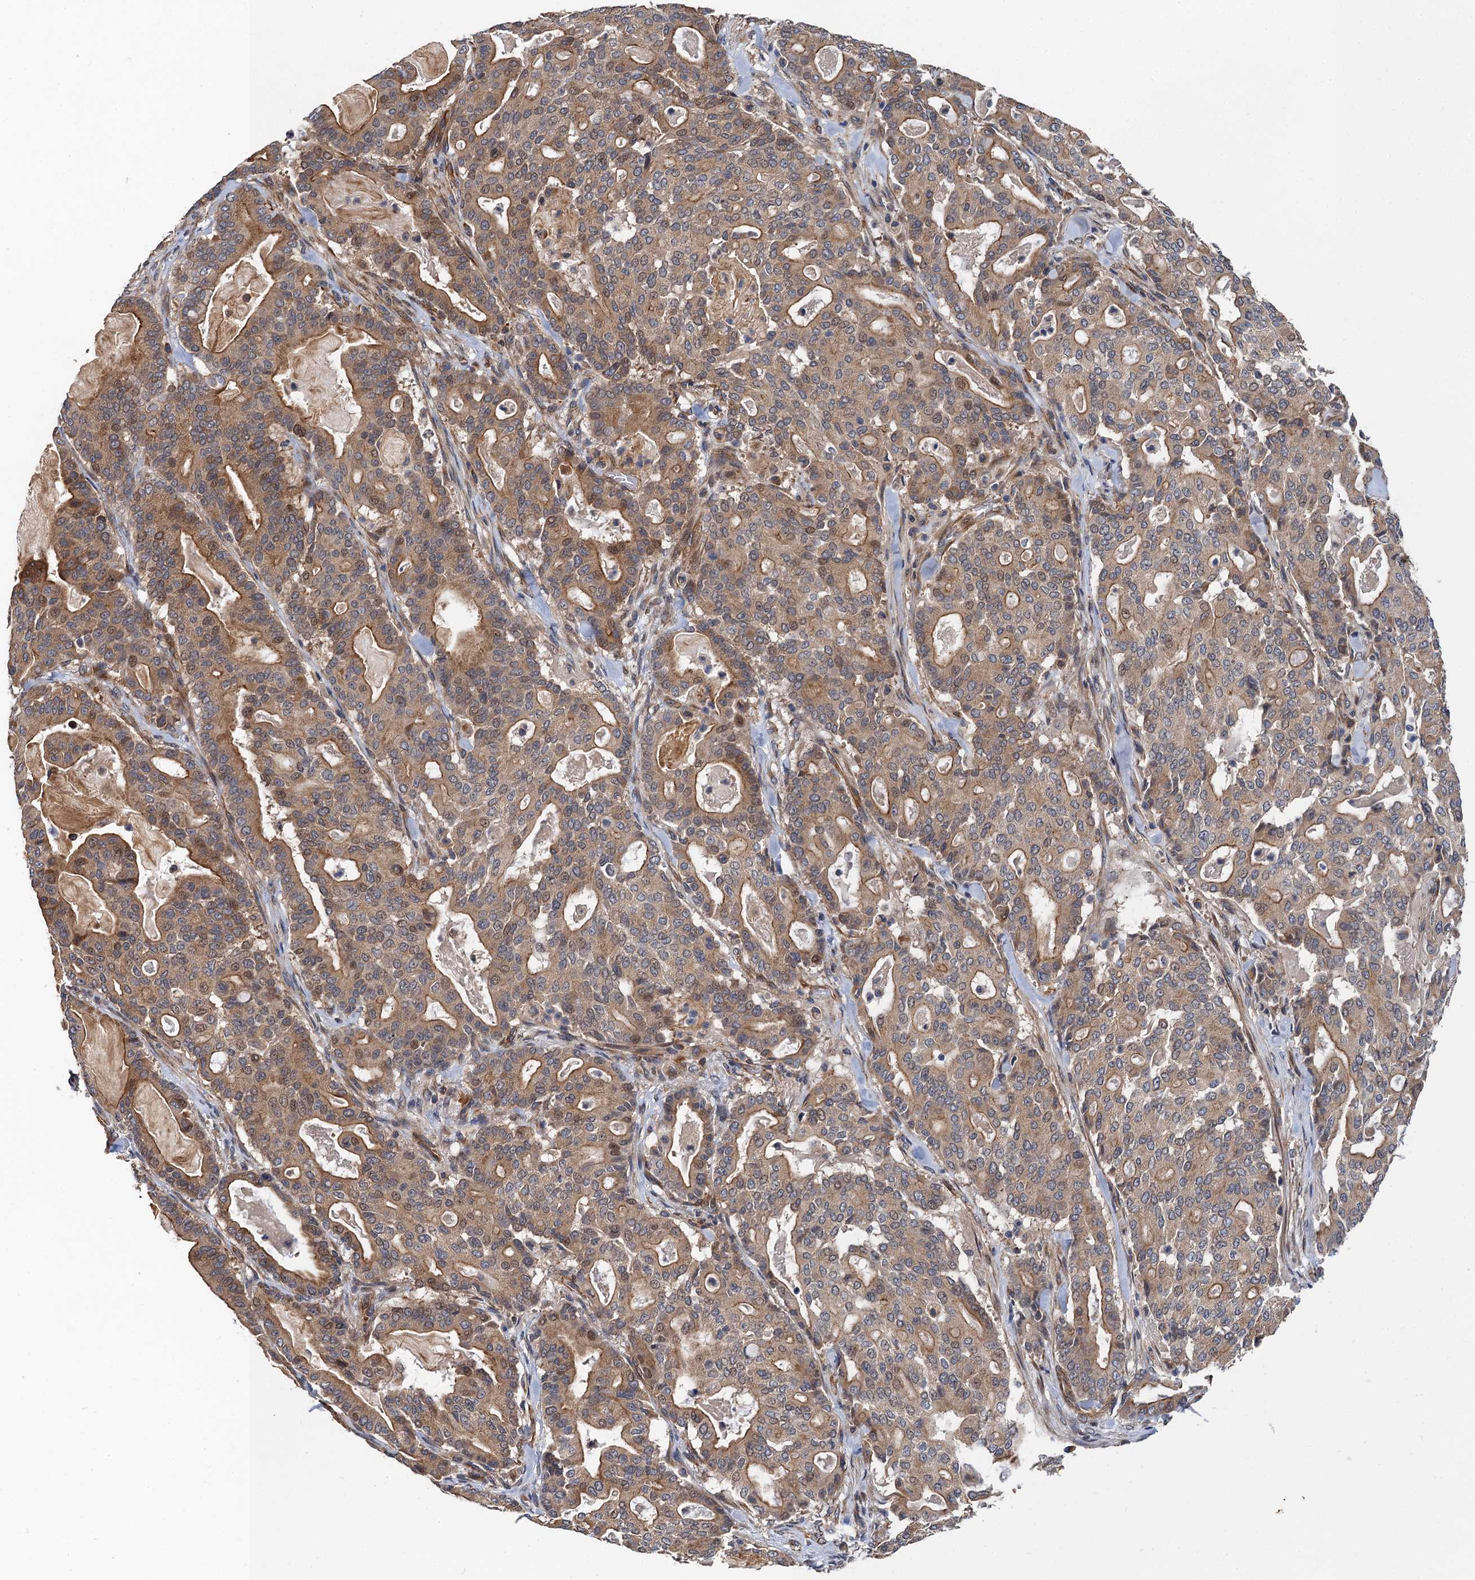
{"staining": {"intensity": "moderate", "quantity": ">75%", "location": "cytoplasmic/membranous"}, "tissue": "pancreatic cancer", "cell_type": "Tumor cells", "image_type": "cancer", "snomed": [{"axis": "morphology", "description": "Adenocarcinoma, NOS"}, {"axis": "topography", "description": "Pancreas"}], "caption": "Immunohistochemistry micrograph of neoplastic tissue: human adenocarcinoma (pancreatic) stained using IHC shows medium levels of moderate protein expression localized specifically in the cytoplasmic/membranous of tumor cells, appearing as a cytoplasmic/membranous brown color.", "gene": "PJA2", "patient": {"sex": "male", "age": 63}}